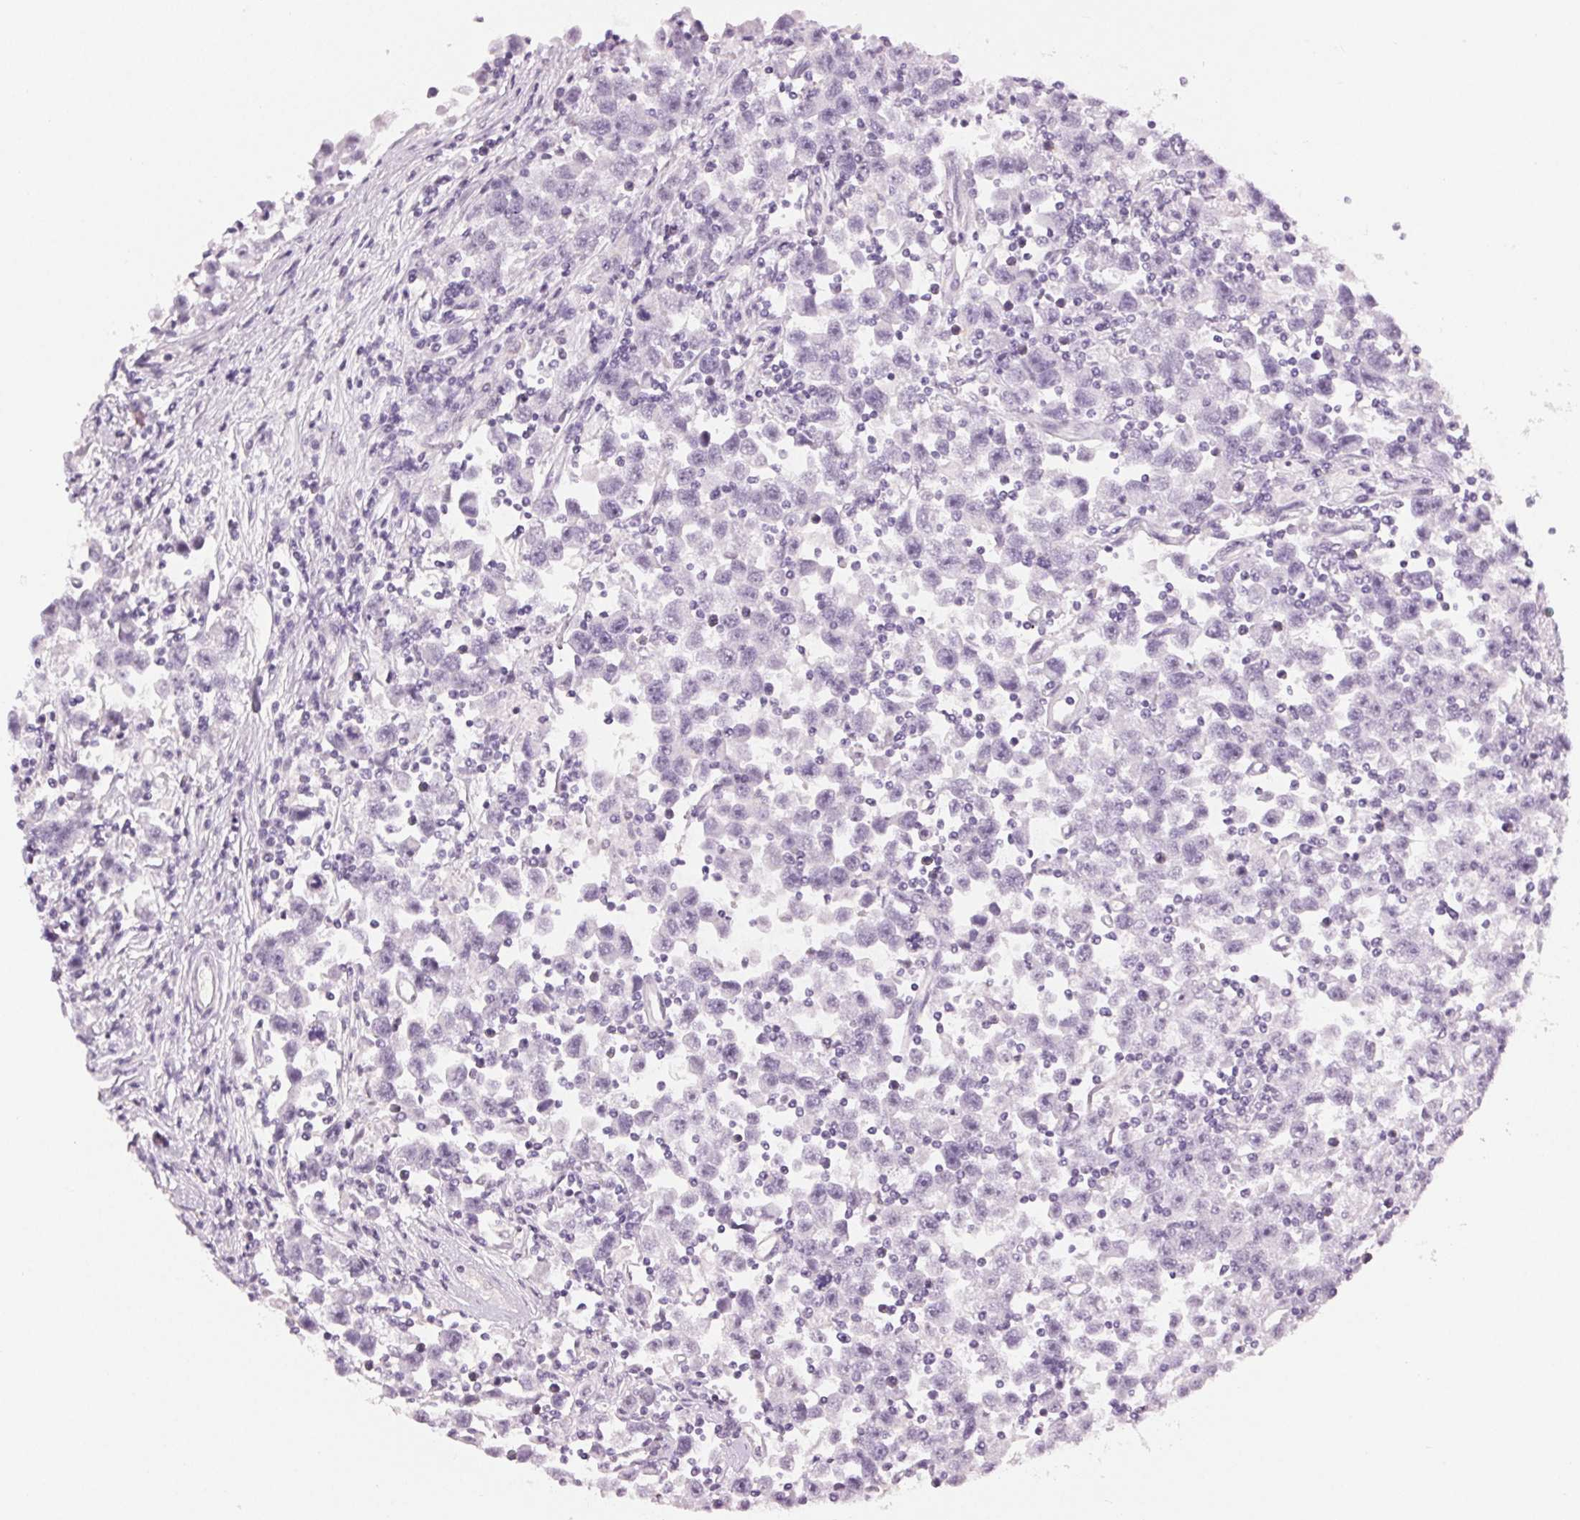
{"staining": {"intensity": "negative", "quantity": "none", "location": "none"}, "tissue": "testis cancer", "cell_type": "Tumor cells", "image_type": "cancer", "snomed": [{"axis": "morphology", "description": "Seminoma, NOS"}, {"axis": "topography", "description": "Testis"}], "caption": "The immunohistochemistry histopathology image has no significant staining in tumor cells of testis cancer (seminoma) tissue.", "gene": "MPO", "patient": {"sex": "male", "age": 31}}